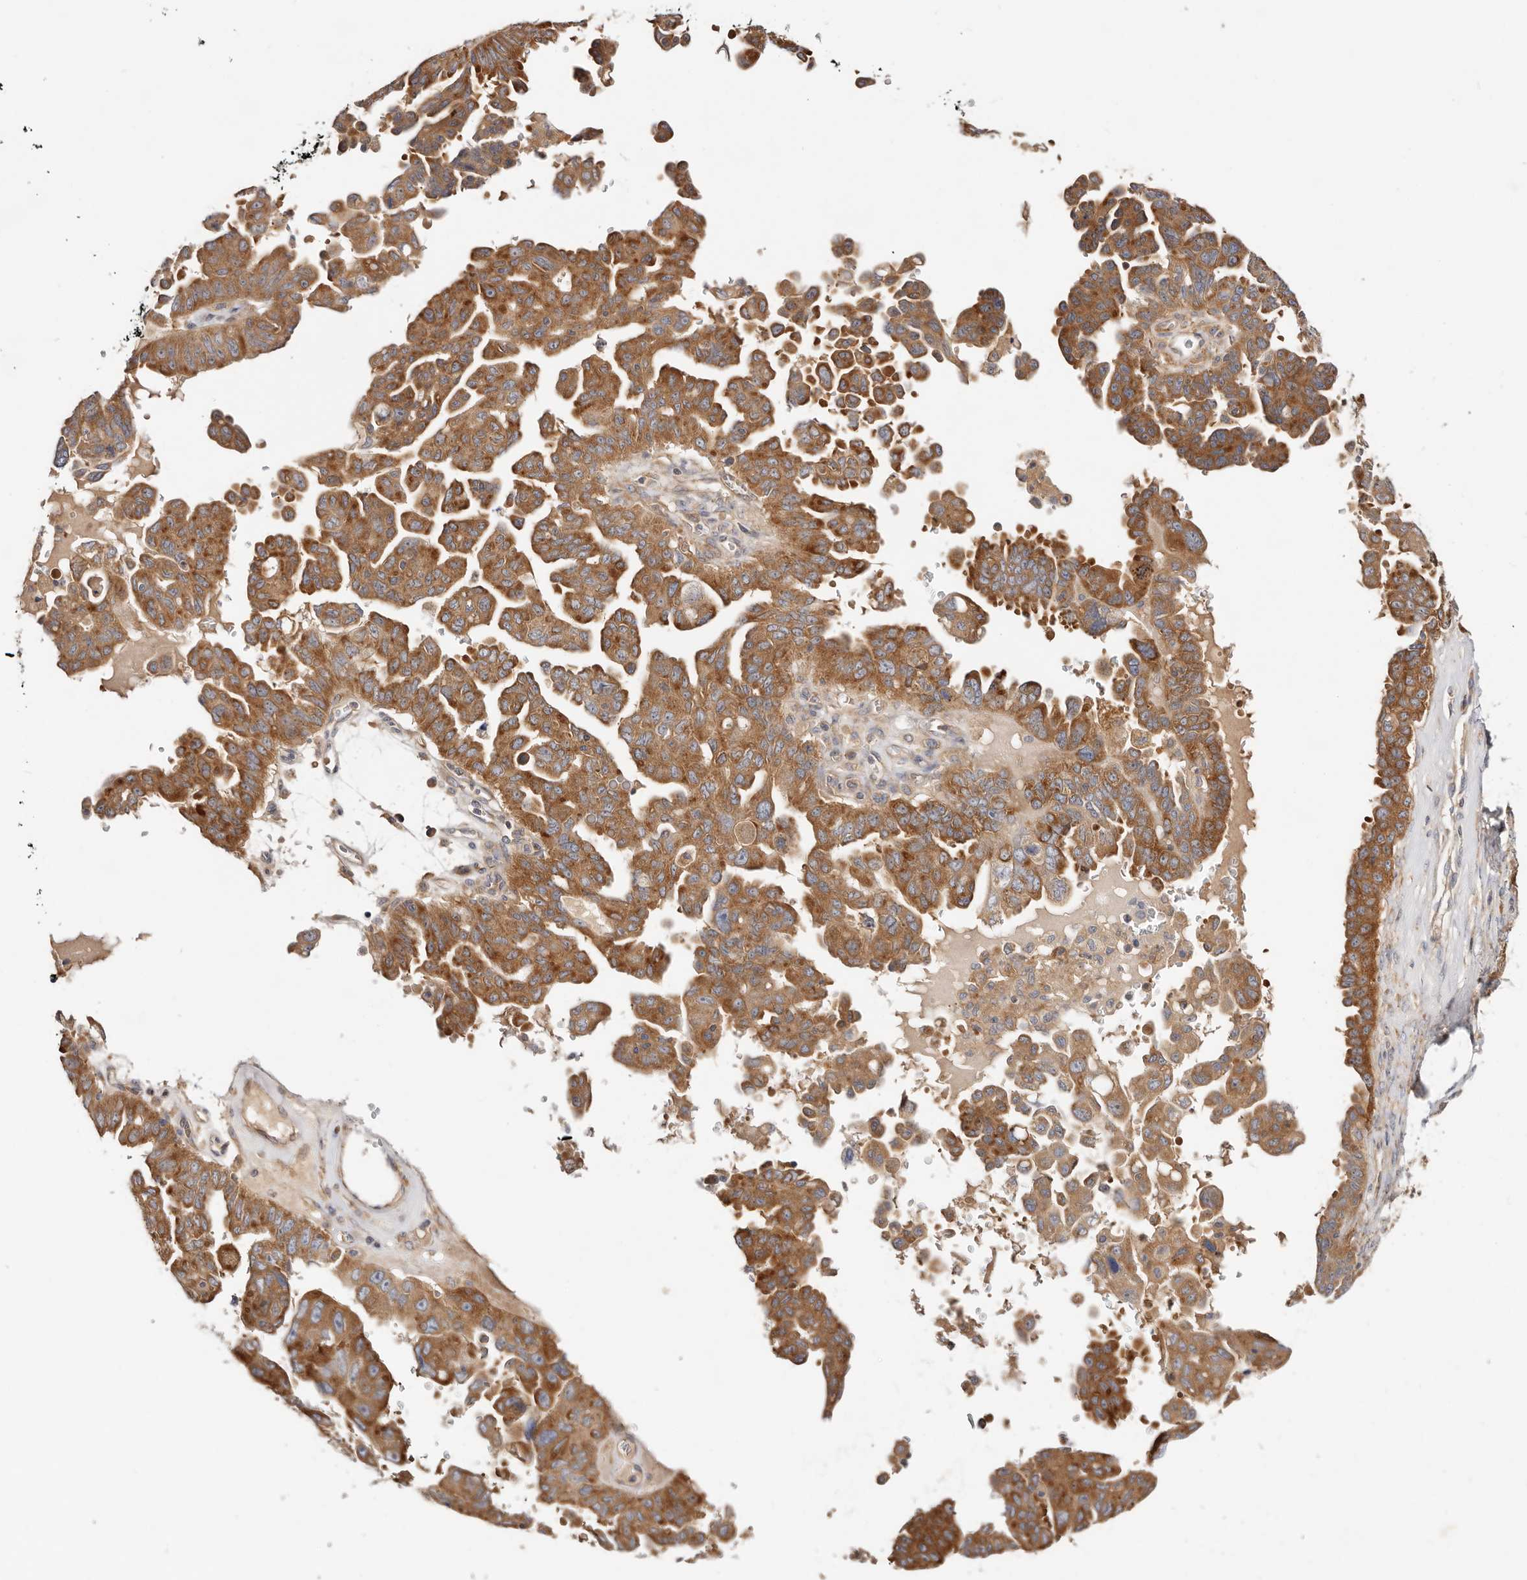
{"staining": {"intensity": "moderate", "quantity": ">75%", "location": "cytoplasmic/membranous"}, "tissue": "ovarian cancer", "cell_type": "Tumor cells", "image_type": "cancer", "snomed": [{"axis": "morphology", "description": "Carcinoma, endometroid"}, {"axis": "topography", "description": "Ovary"}], "caption": "A brown stain highlights moderate cytoplasmic/membranous positivity of a protein in endometroid carcinoma (ovarian) tumor cells. Nuclei are stained in blue.", "gene": "GNA13", "patient": {"sex": "female", "age": 62}}